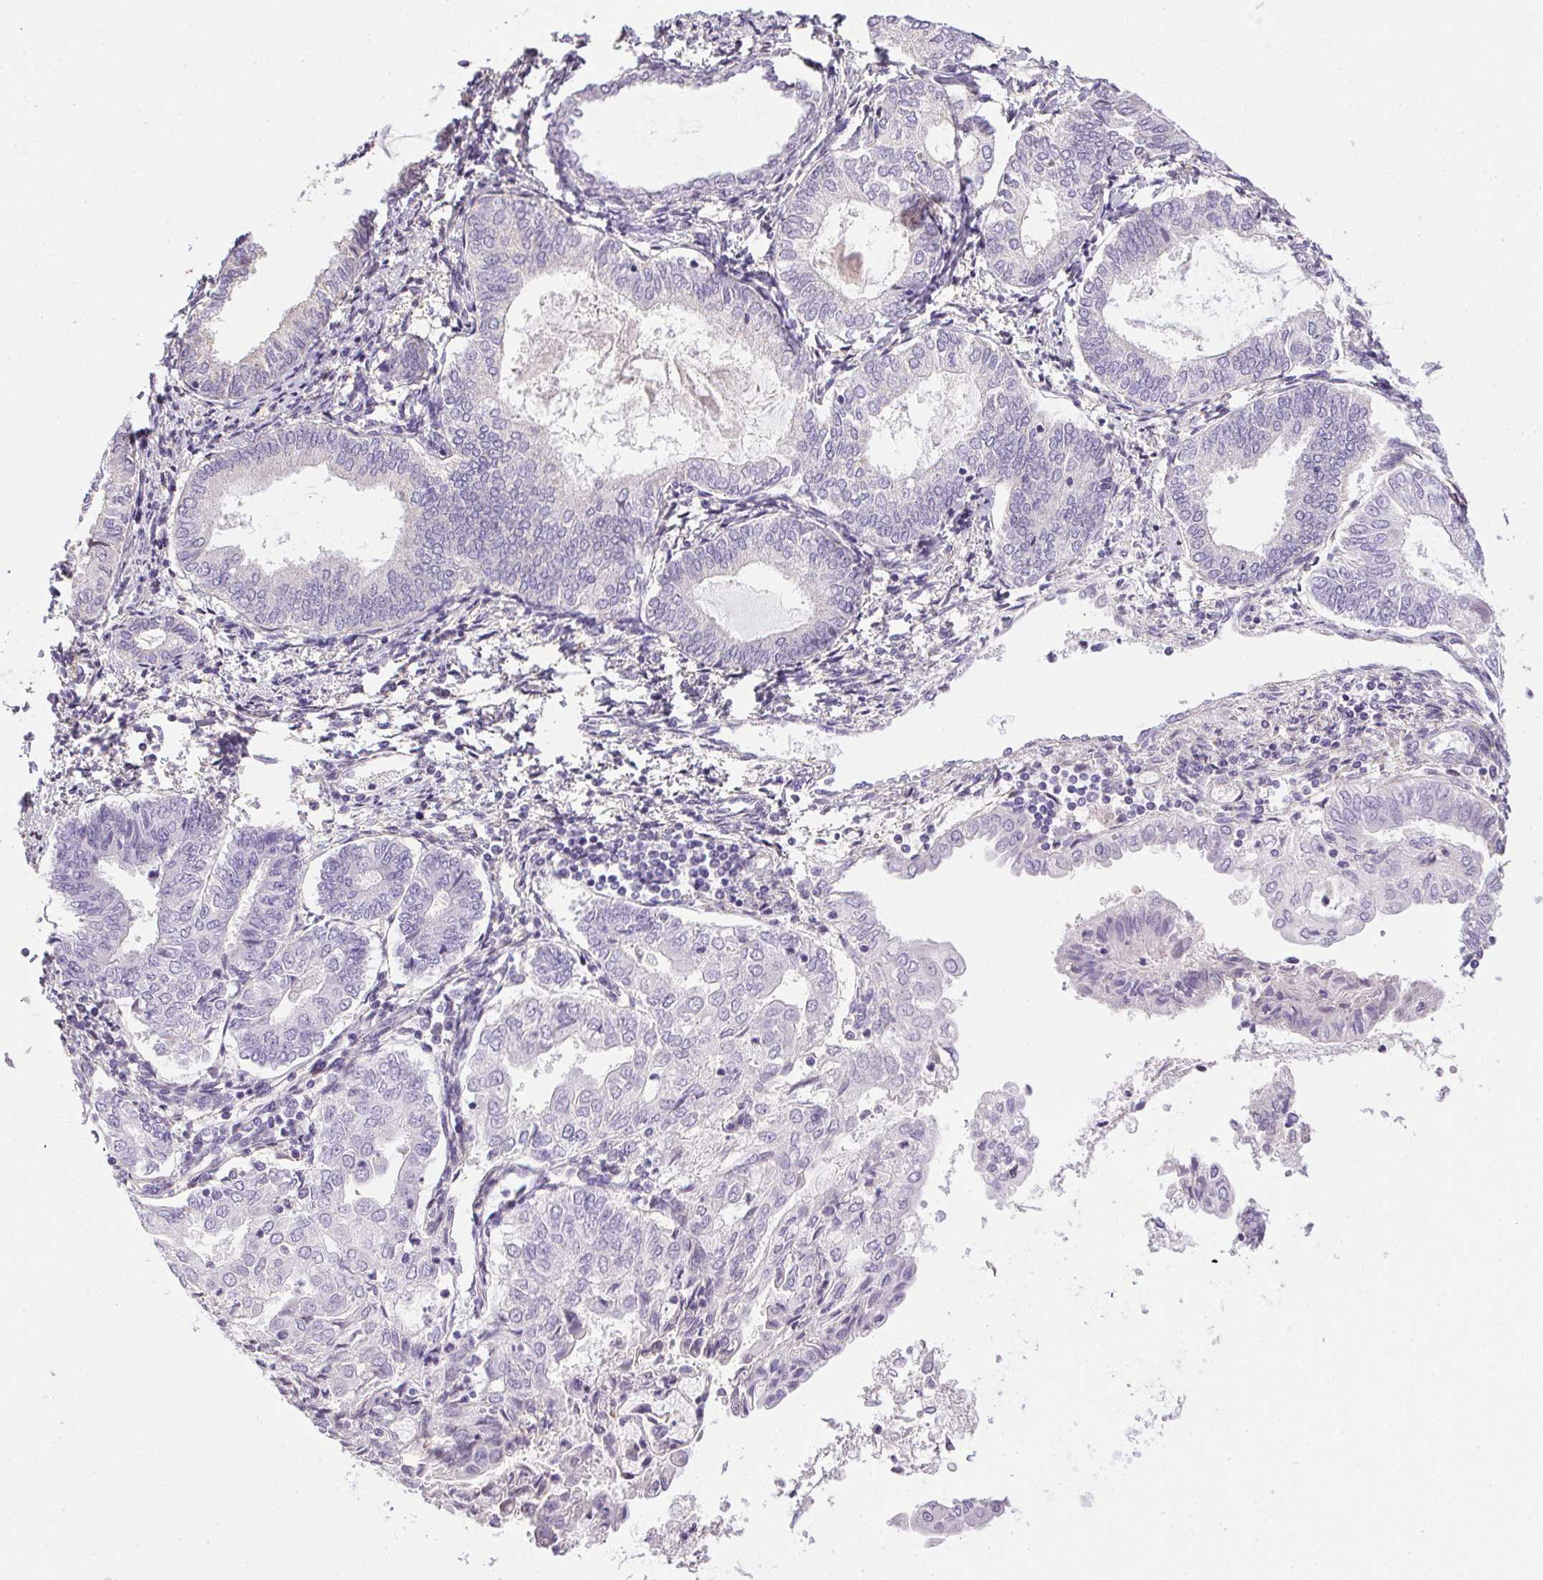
{"staining": {"intensity": "negative", "quantity": "none", "location": "none"}, "tissue": "endometrial cancer", "cell_type": "Tumor cells", "image_type": "cancer", "snomed": [{"axis": "morphology", "description": "Adenocarcinoma, NOS"}, {"axis": "topography", "description": "Endometrium"}], "caption": "Immunohistochemical staining of human adenocarcinoma (endometrial) demonstrates no significant expression in tumor cells.", "gene": "PRL", "patient": {"sex": "female", "age": 68}}